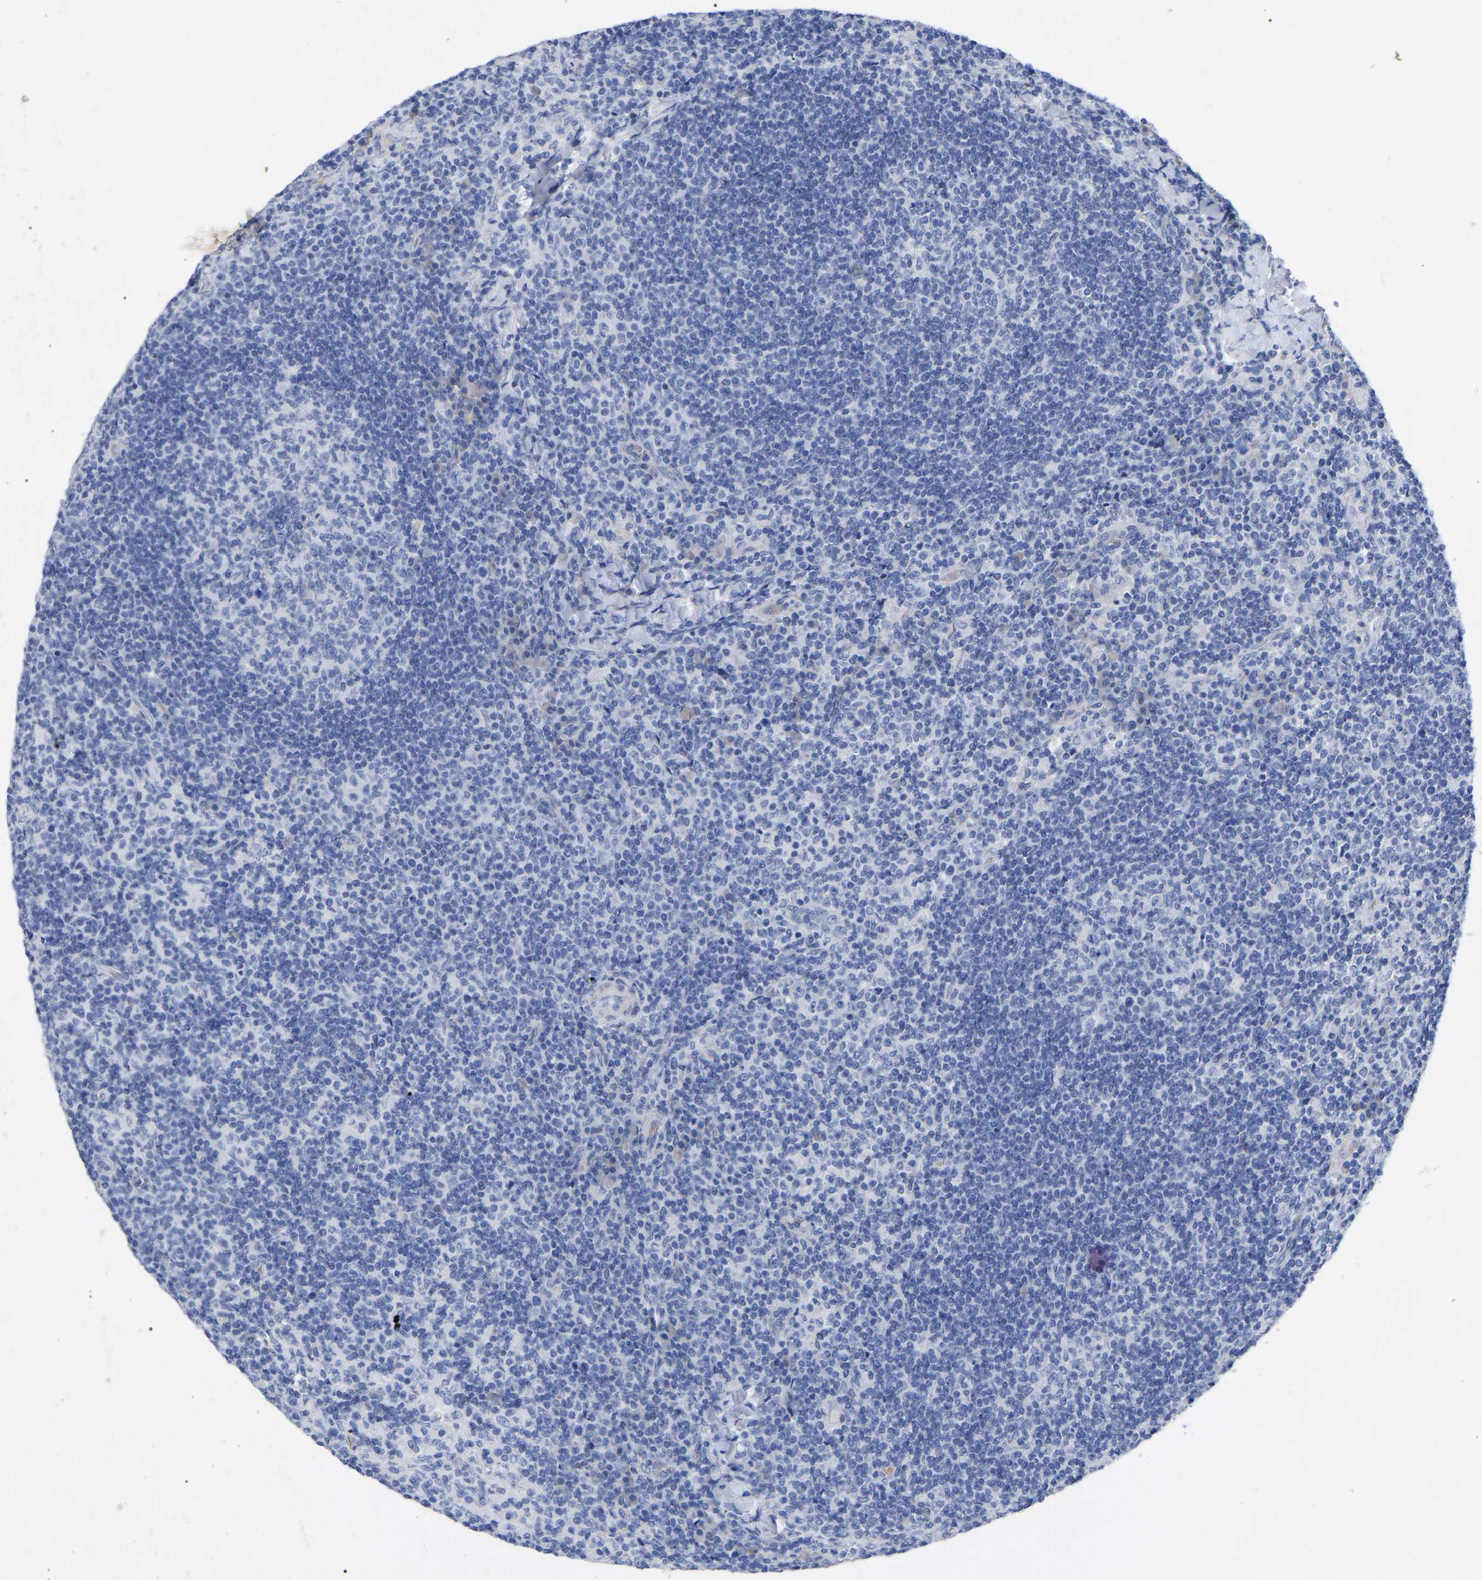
{"staining": {"intensity": "negative", "quantity": "none", "location": "none"}, "tissue": "lymph node", "cell_type": "Germinal center cells", "image_type": "normal", "snomed": [{"axis": "morphology", "description": "Normal tissue, NOS"}, {"axis": "morphology", "description": "Inflammation, NOS"}, {"axis": "topography", "description": "Lymph node"}], "caption": "Immunohistochemistry histopathology image of normal lymph node stained for a protein (brown), which displays no expression in germinal center cells. (DAB IHC, high magnification).", "gene": "GDF3", "patient": {"sex": "male", "age": 55}}